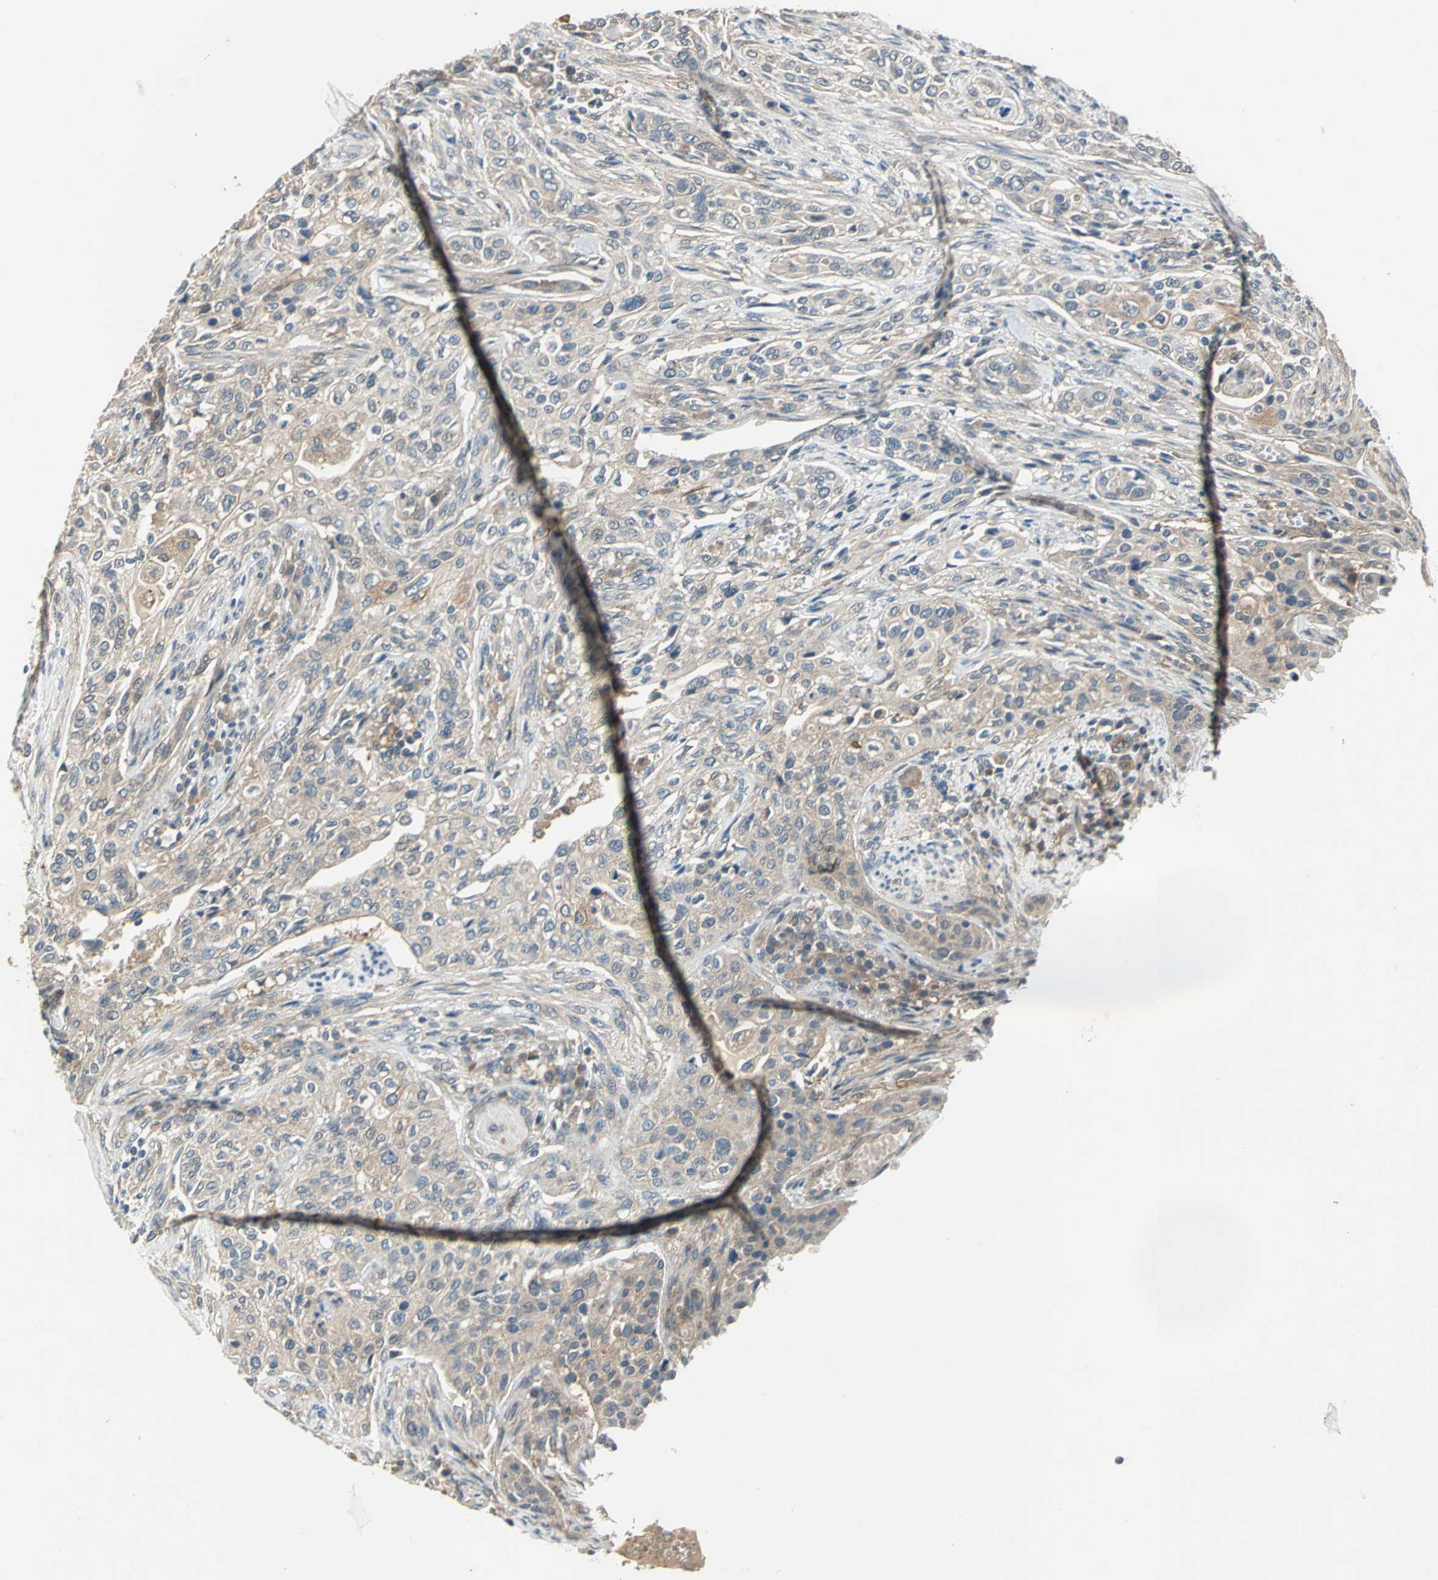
{"staining": {"intensity": "weak", "quantity": "25%-75%", "location": "cytoplasmic/membranous"}, "tissue": "urothelial cancer", "cell_type": "Tumor cells", "image_type": "cancer", "snomed": [{"axis": "morphology", "description": "Urothelial carcinoma, High grade"}, {"axis": "topography", "description": "Urinary bladder"}], "caption": "Protein expression by immunohistochemistry exhibits weak cytoplasmic/membranous staining in approximately 25%-75% of tumor cells in urothelial cancer.", "gene": "EMCN", "patient": {"sex": "male", "age": 74}}